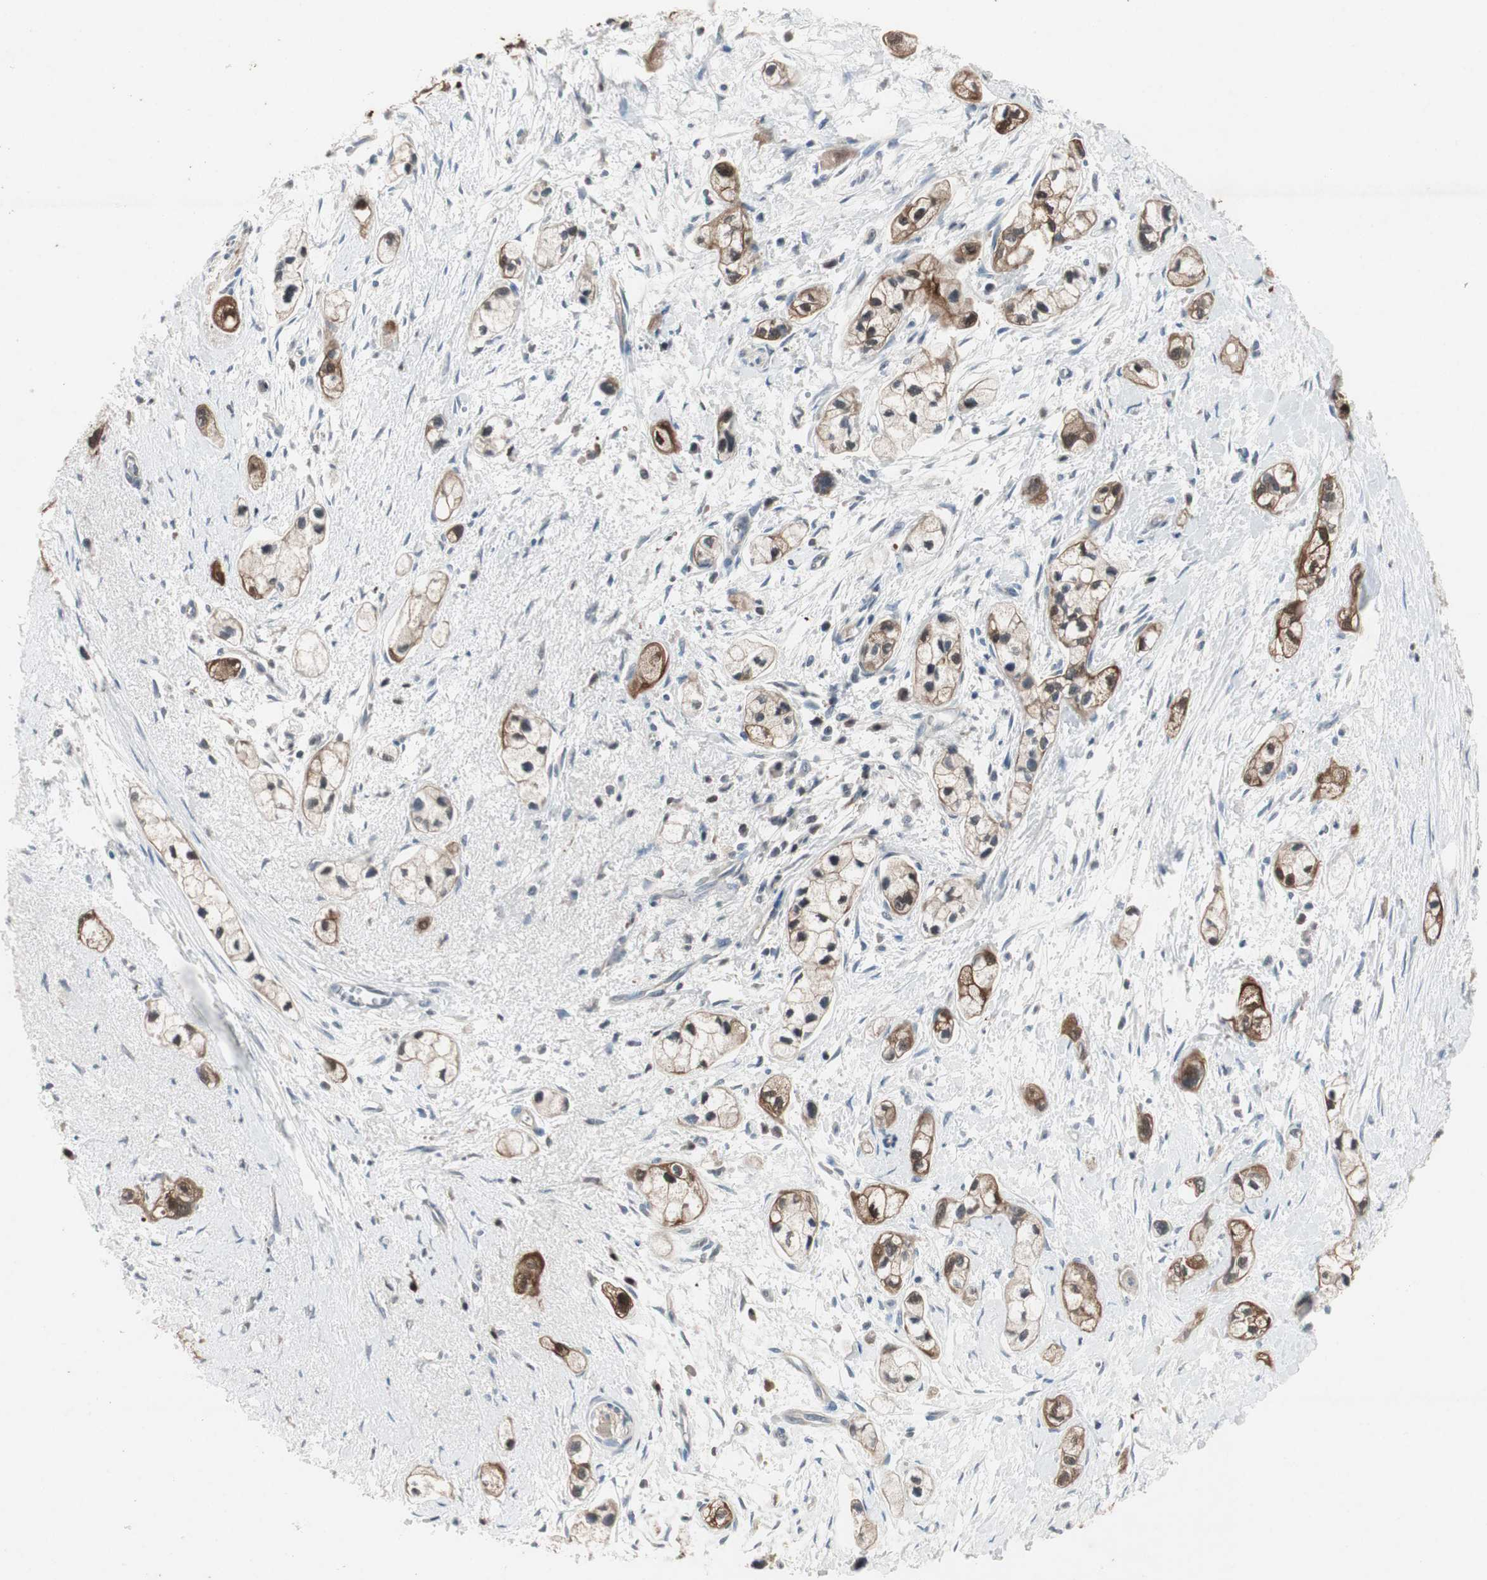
{"staining": {"intensity": "moderate", "quantity": "<25%", "location": "cytoplasmic/membranous,nuclear"}, "tissue": "pancreatic cancer", "cell_type": "Tumor cells", "image_type": "cancer", "snomed": [{"axis": "morphology", "description": "Adenocarcinoma, NOS"}, {"axis": "topography", "description": "Pancreas"}], "caption": "Immunohistochemical staining of adenocarcinoma (pancreatic) demonstrates low levels of moderate cytoplasmic/membranous and nuclear protein expression in about <25% of tumor cells. The staining is performed using DAB (3,3'-diaminobenzidine) brown chromogen to label protein expression. The nuclei are counter-stained blue using hematoxylin.", "gene": "SERPINB5", "patient": {"sex": "male", "age": 74}}